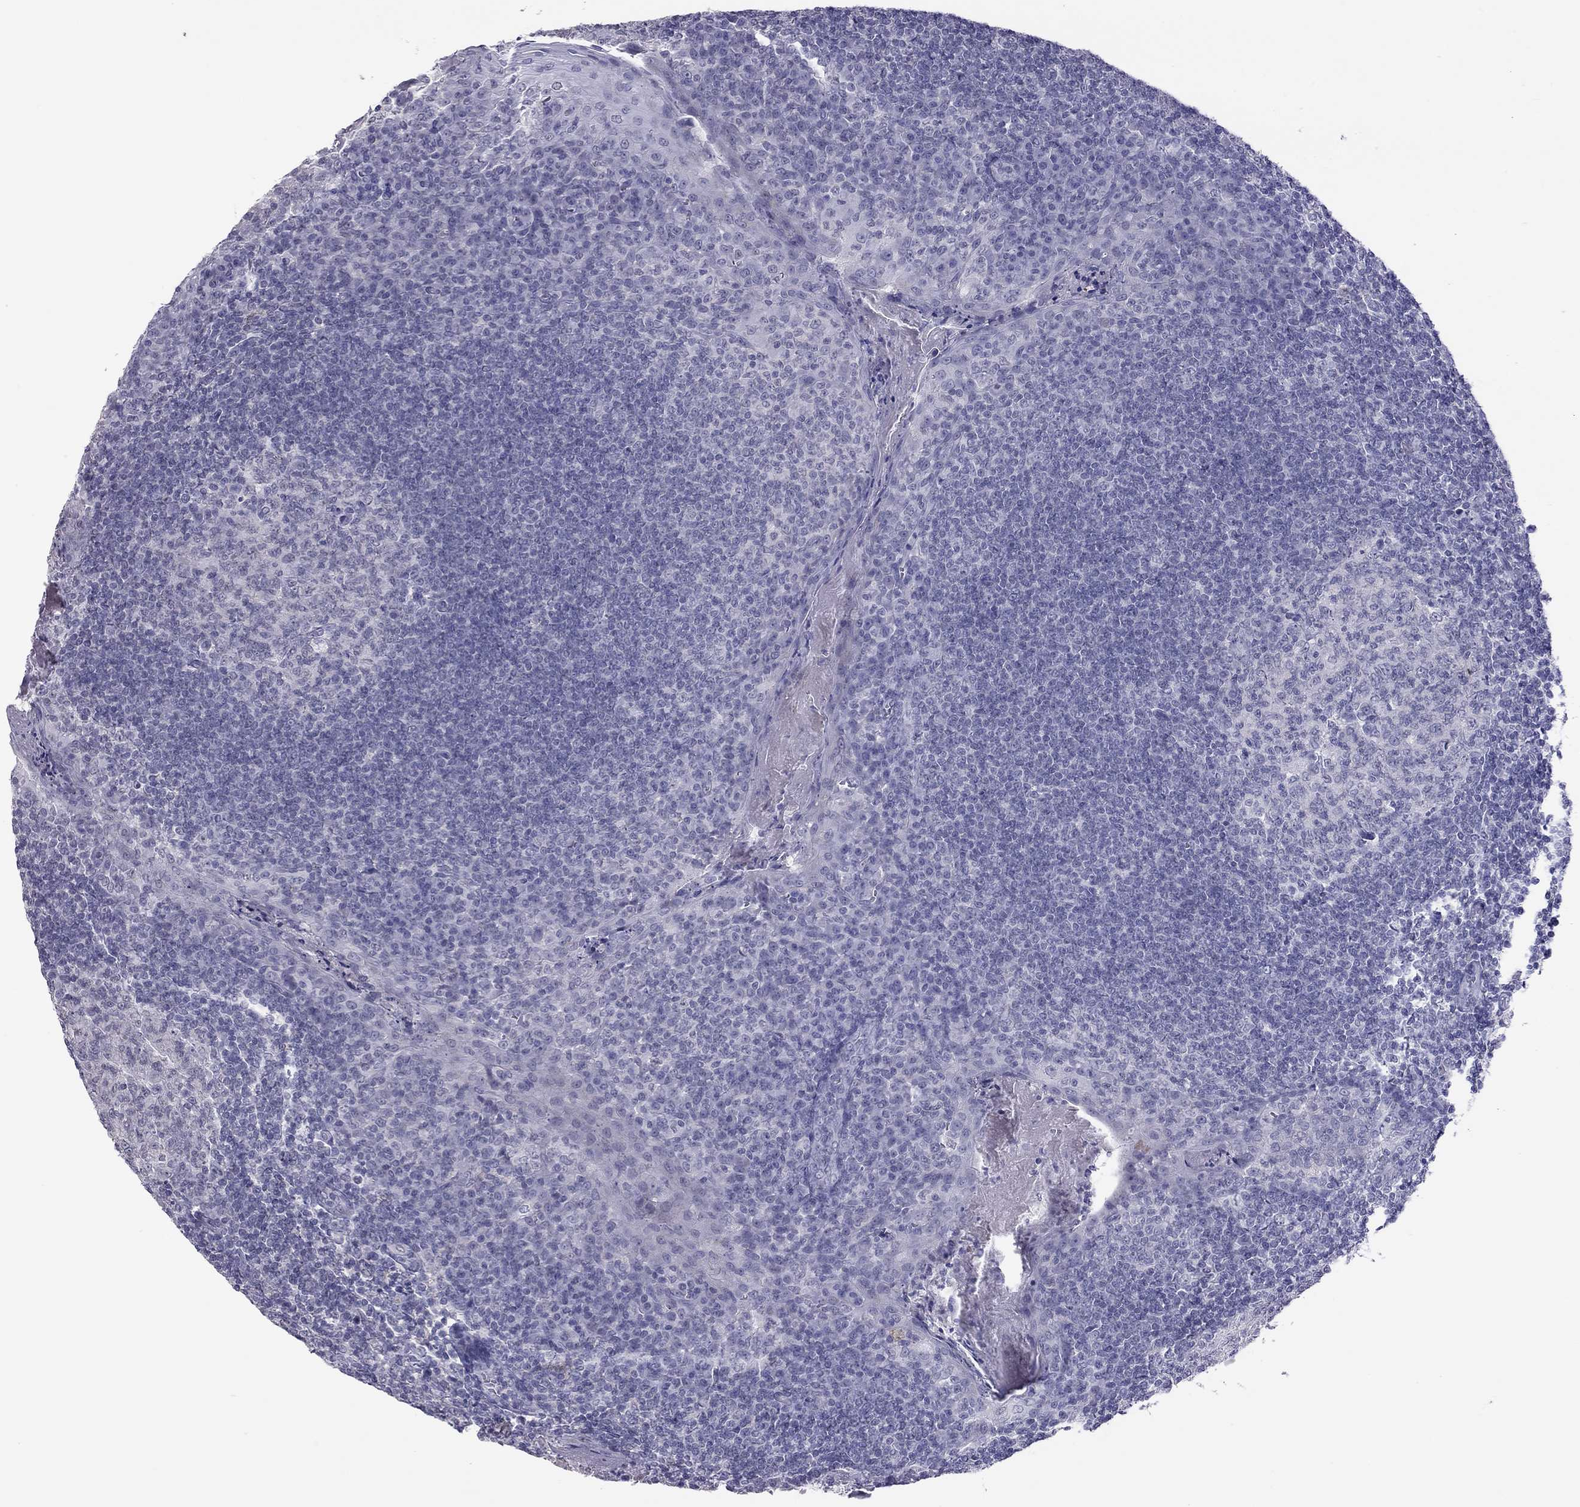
{"staining": {"intensity": "negative", "quantity": "none", "location": "none"}, "tissue": "tonsil", "cell_type": "Germinal center cells", "image_type": "normal", "snomed": [{"axis": "morphology", "description": "Normal tissue, NOS"}, {"axis": "topography", "description": "Tonsil"}], "caption": "Unremarkable tonsil was stained to show a protein in brown. There is no significant positivity in germinal center cells.", "gene": "PPP1R3A", "patient": {"sex": "female", "age": 13}}